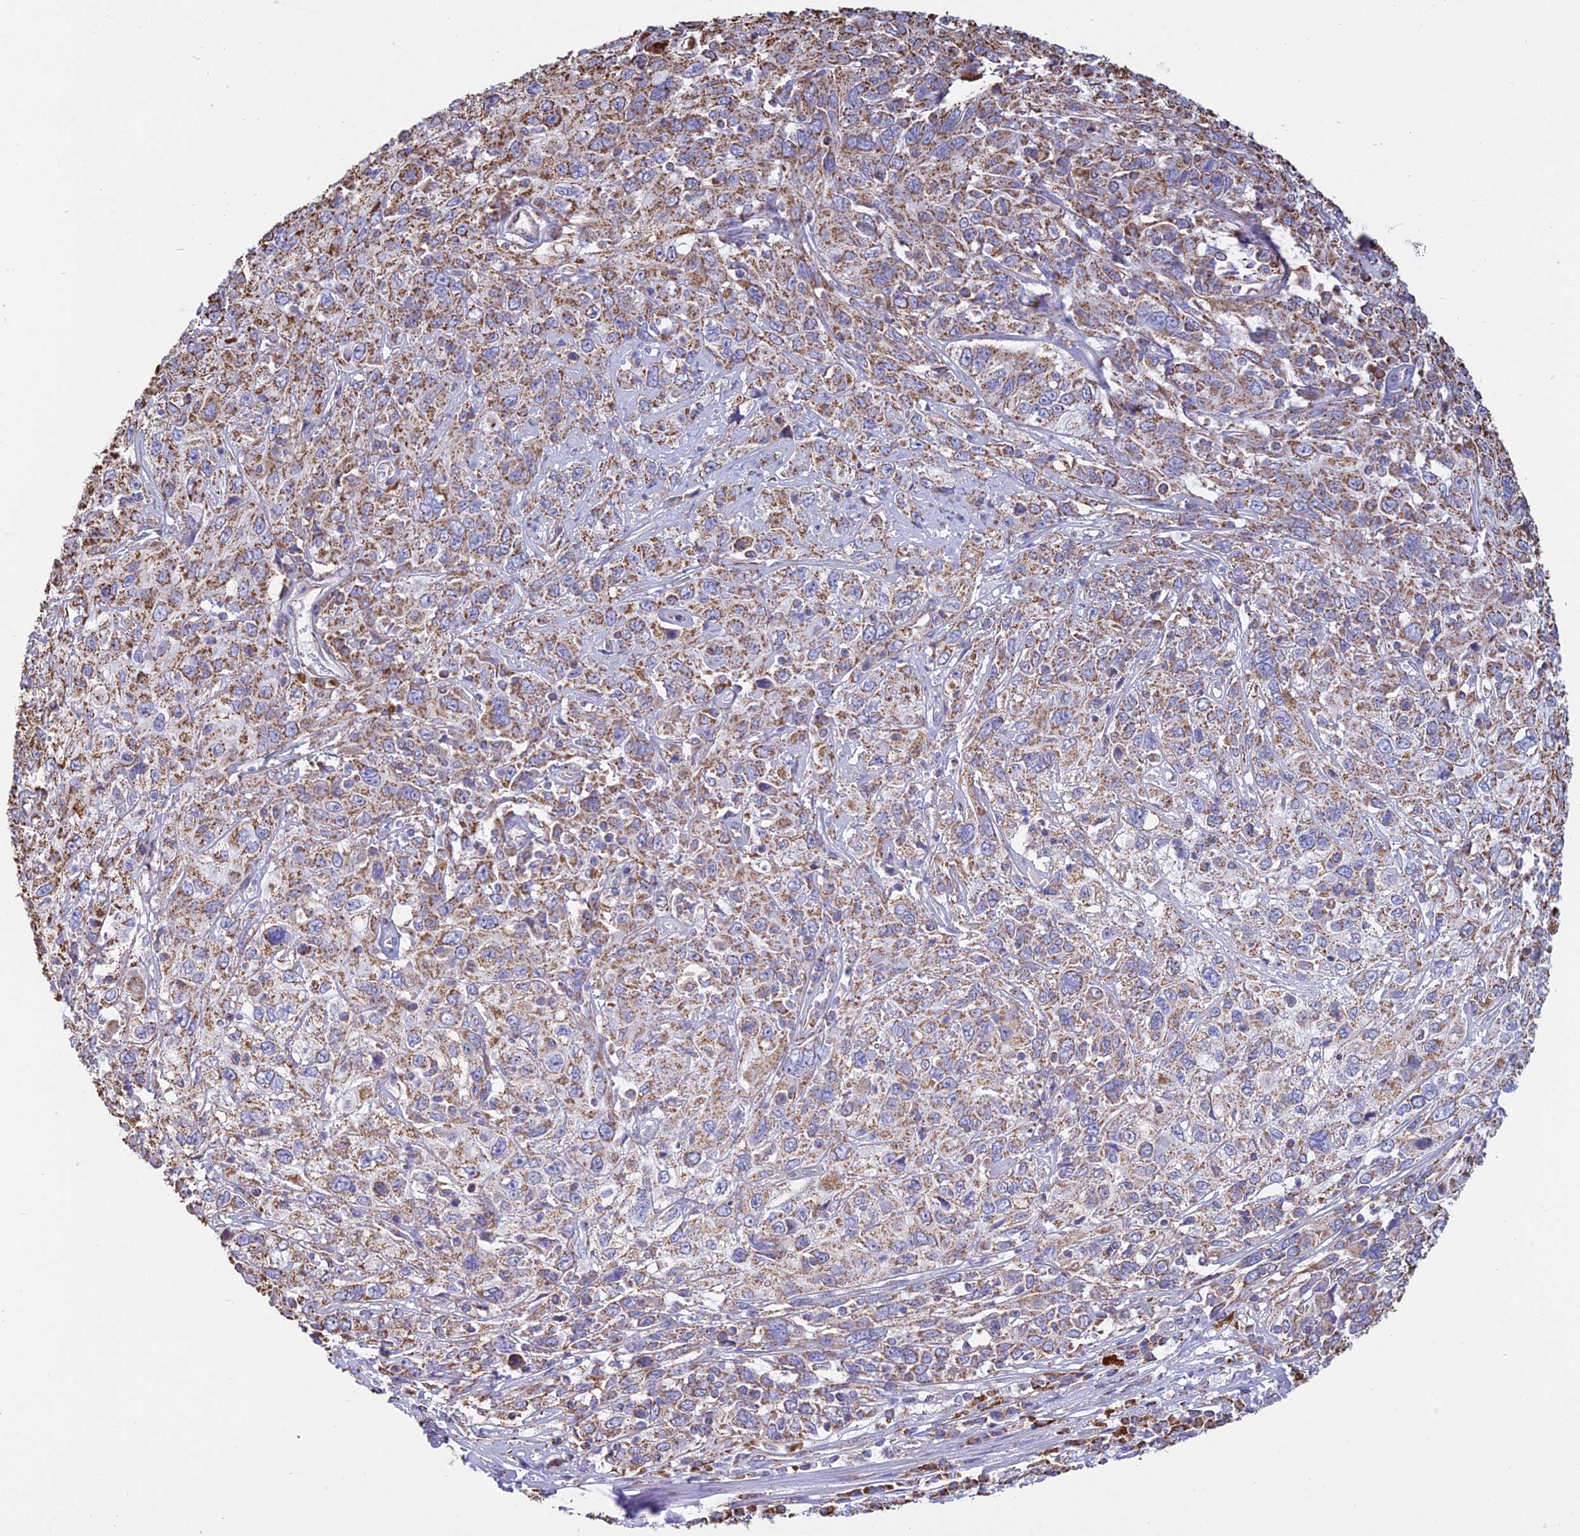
{"staining": {"intensity": "moderate", "quantity": ">75%", "location": "cytoplasmic/membranous"}, "tissue": "cervical cancer", "cell_type": "Tumor cells", "image_type": "cancer", "snomed": [{"axis": "morphology", "description": "Squamous cell carcinoma, NOS"}, {"axis": "topography", "description": "Cervix"}], "caption": "This is a histology image of IHC staining of cervical squamous cell carcinoma, which shows moderate positivity in the cytoplasmic/membranous of tumor cells.", "gene": "OR2W3", "patient": {"sex": "female", "age": 46}}